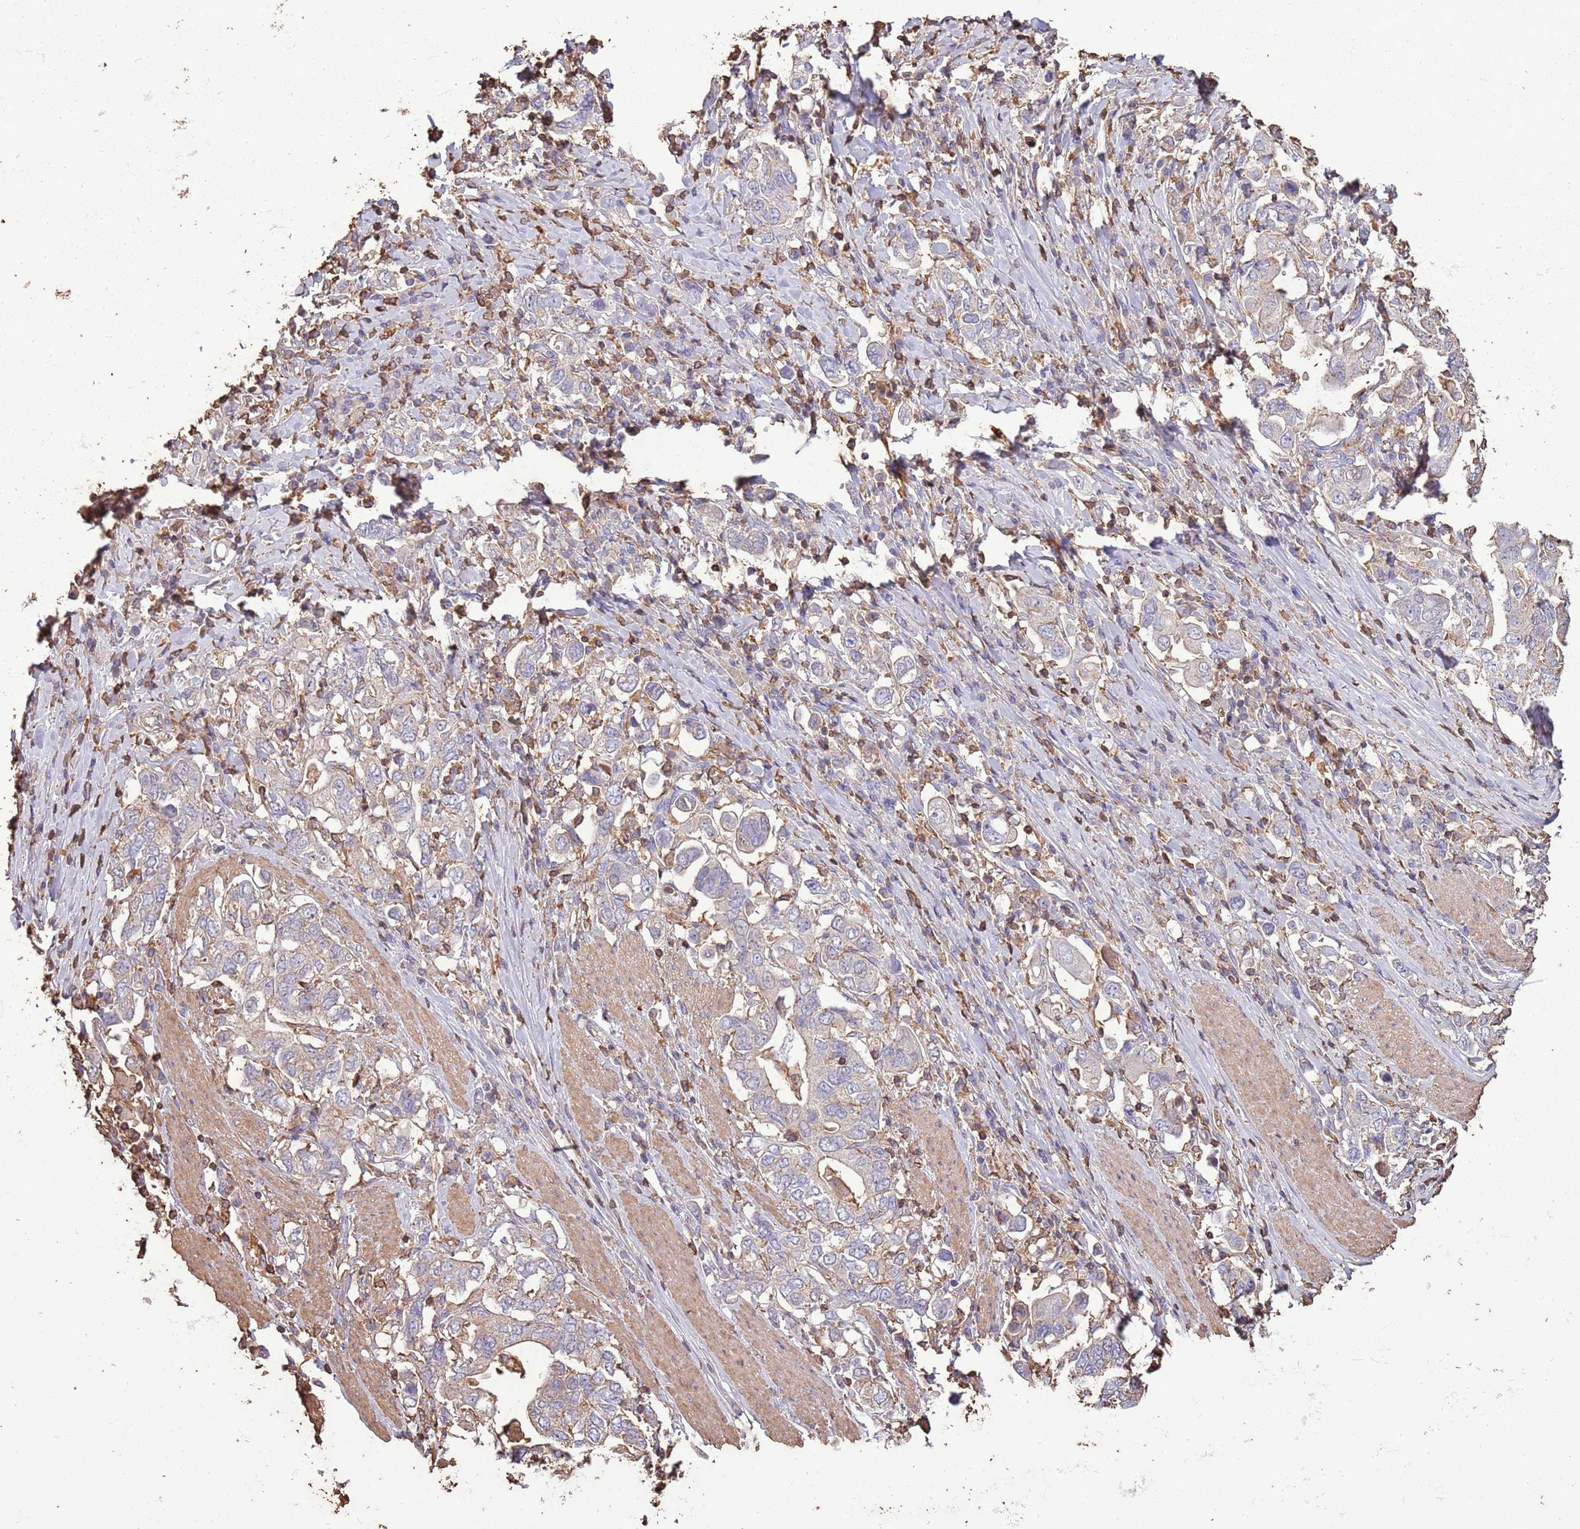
{"staining": {"intensity": "negative", "quantity": "none", "location": "none"}, "tissue": "stomach cancer", "cell_type": "Tumor cells", "image_type": "cancer", "snomed": [{"axis": "morphology", "description": "Adenocarcinoma, NOS"}, {"axis": "topography", "description": "Stomach, upper"}, {"axis": "topography", "description": "Stomach"}], "caption": "This histopathology image is of stomach adenocarcinoma stained with IHC to label a protein in brown with the nuclei are counter-stained blue. There is no staining in tumor cells.", "gene": "ARL10", "patient": {"sex": "male", "age": 62}}